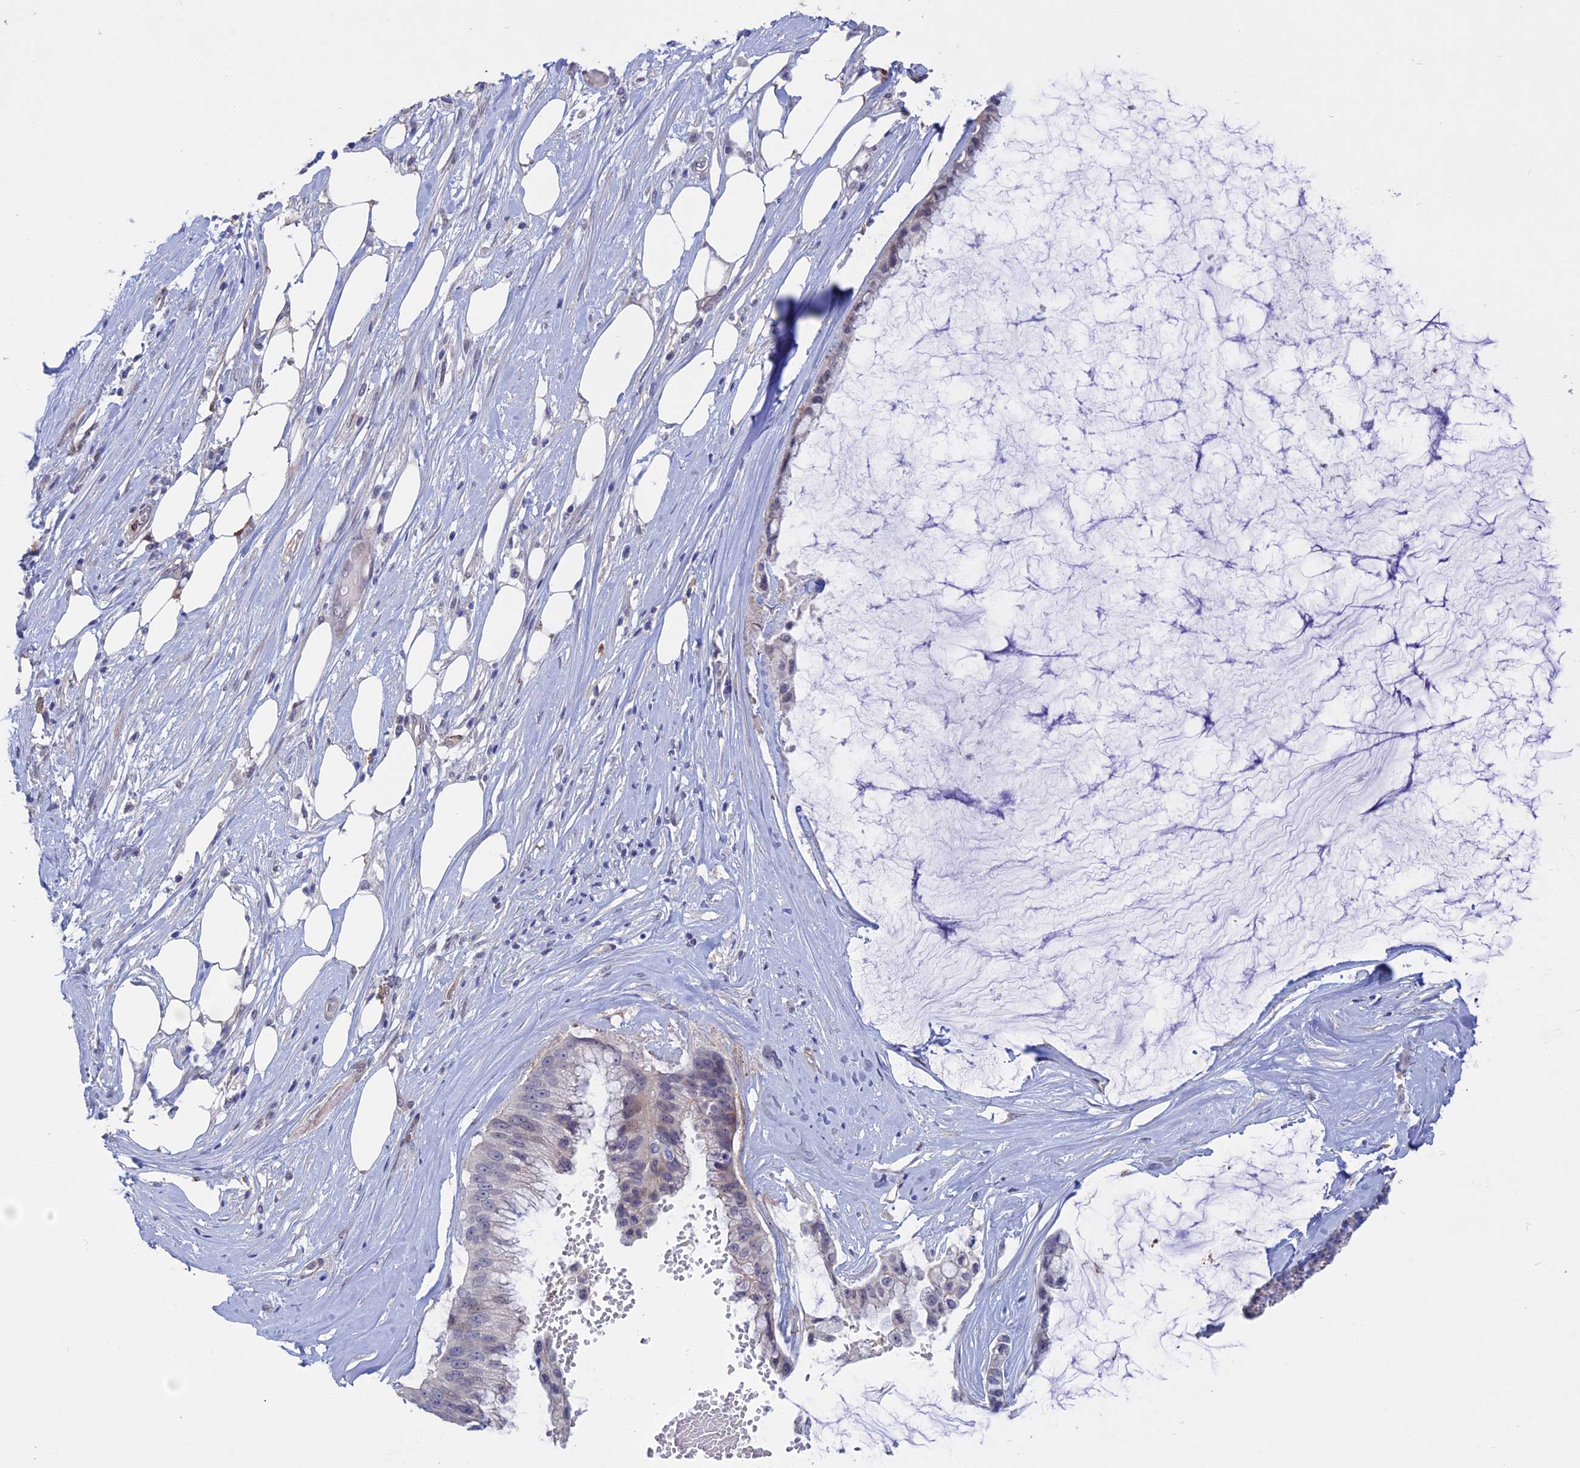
{"staining": {"intensity": "negative", "quantity": "none", "location": "none"}, "tissue": "ovarian cancer", "cell_type": "Tumor cells", "image_type": "cancer", "snomed": [{"axis": "morphology", "description": "Cystadenocarcinoma, mucinous, NOS"}, {"axis": "topography", "description": "Ovary"}], "caption": "The histopathology image displays no significant positivity in tumor cells of ovarian cancer.", "gene": "SLC2A6", "patient": {"sex": "female", "age": 39}}